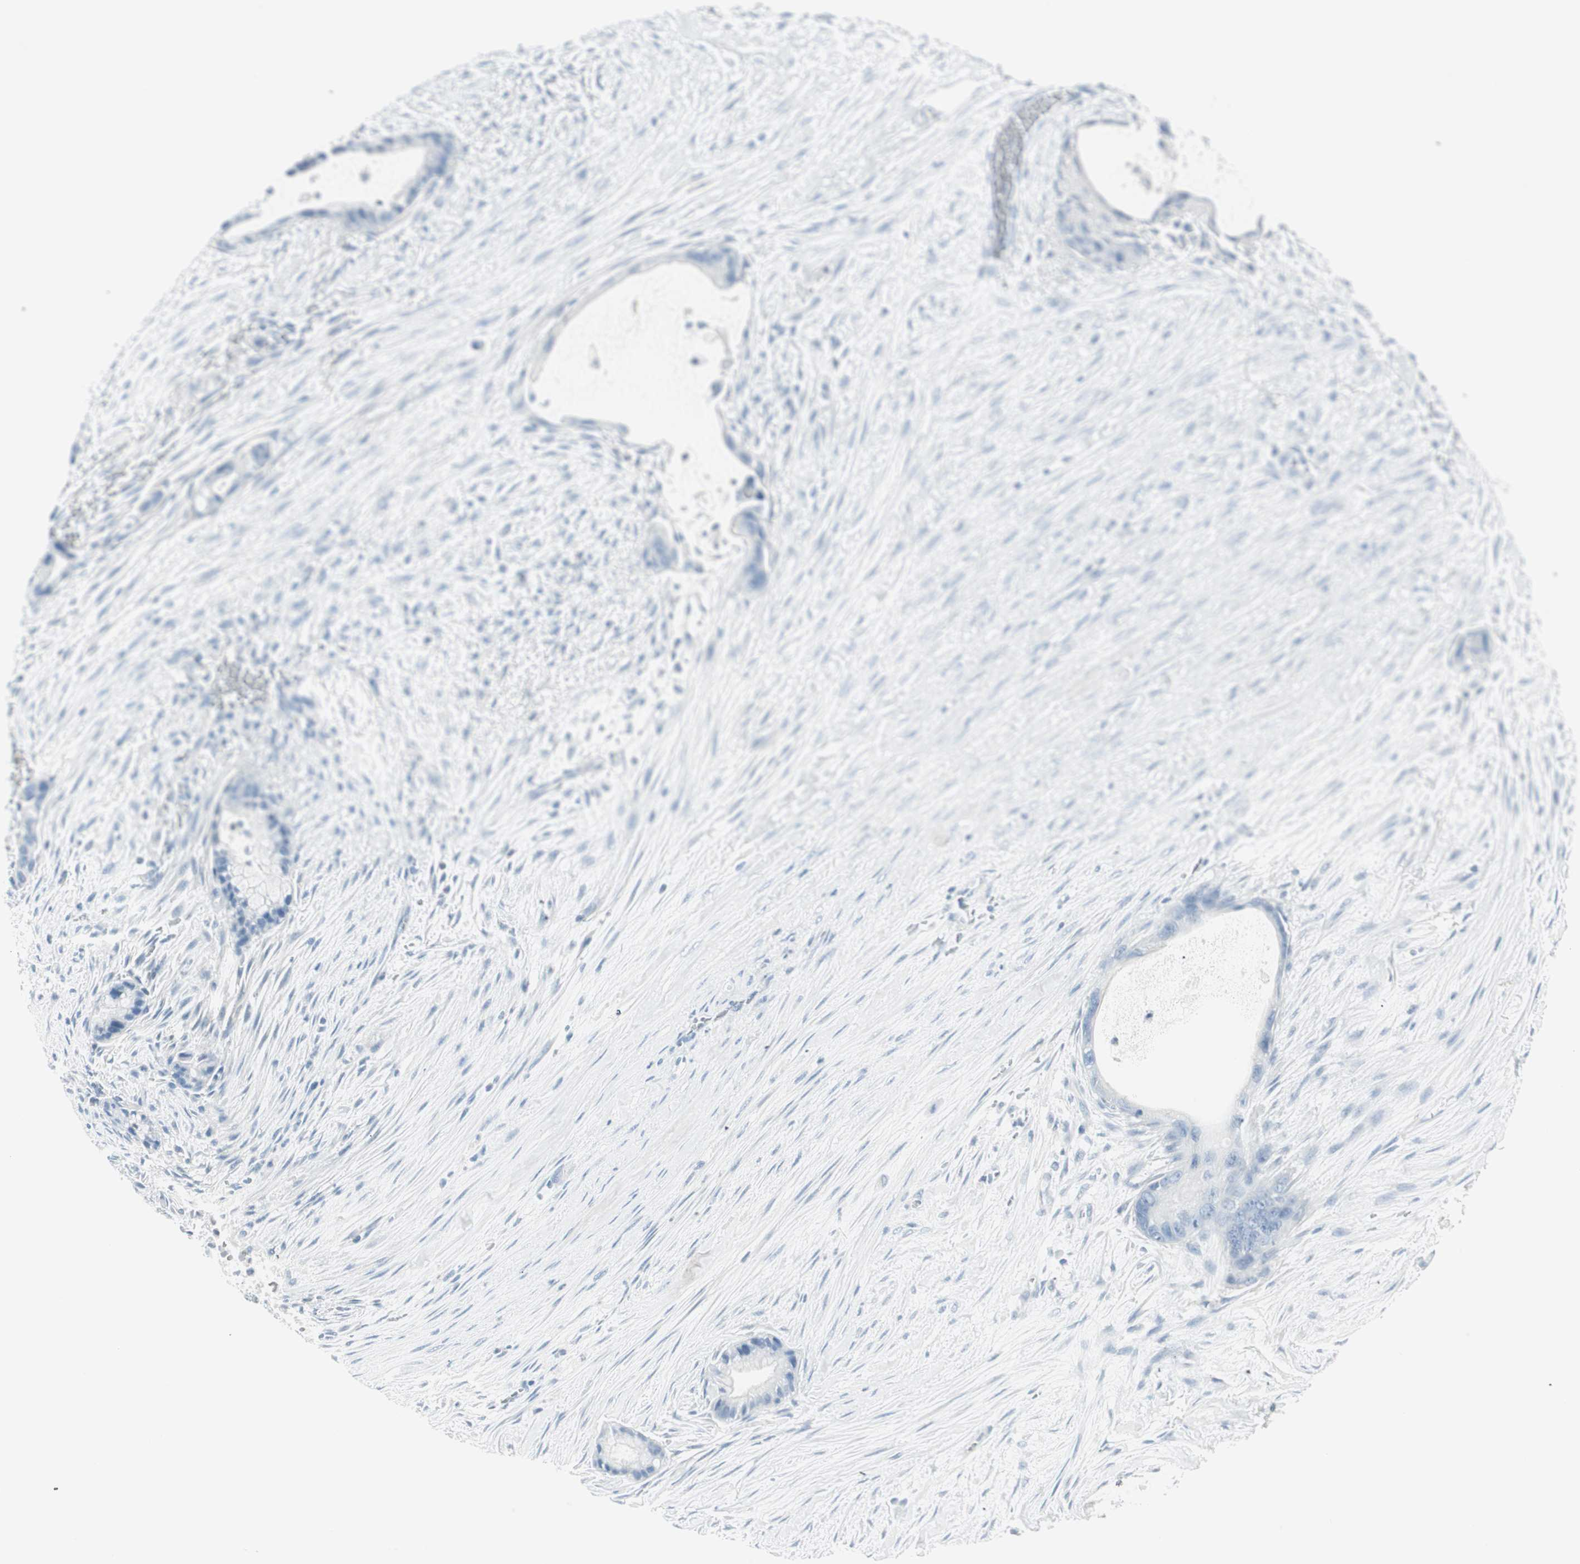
{"staining": {"intensity": "negative", "quantity": "none", "location": "none"}, "tissue": "liver cancer", "cell_type": "Tumor cells", "image_type": "cancer", "snomed": [{"axis": "morphology", "description": "Cholangiocarcinoma"}, {"axis": "topography", "description": "Liver"}], "caption": "This histopathology image is of liver cancer stained with IHC to label a protein in brown with the nuclei are counter-stained blue. There is no expression in tumor cells.", "gene": "ITLN2", "patient": {"sex": "female", "age": 55}}